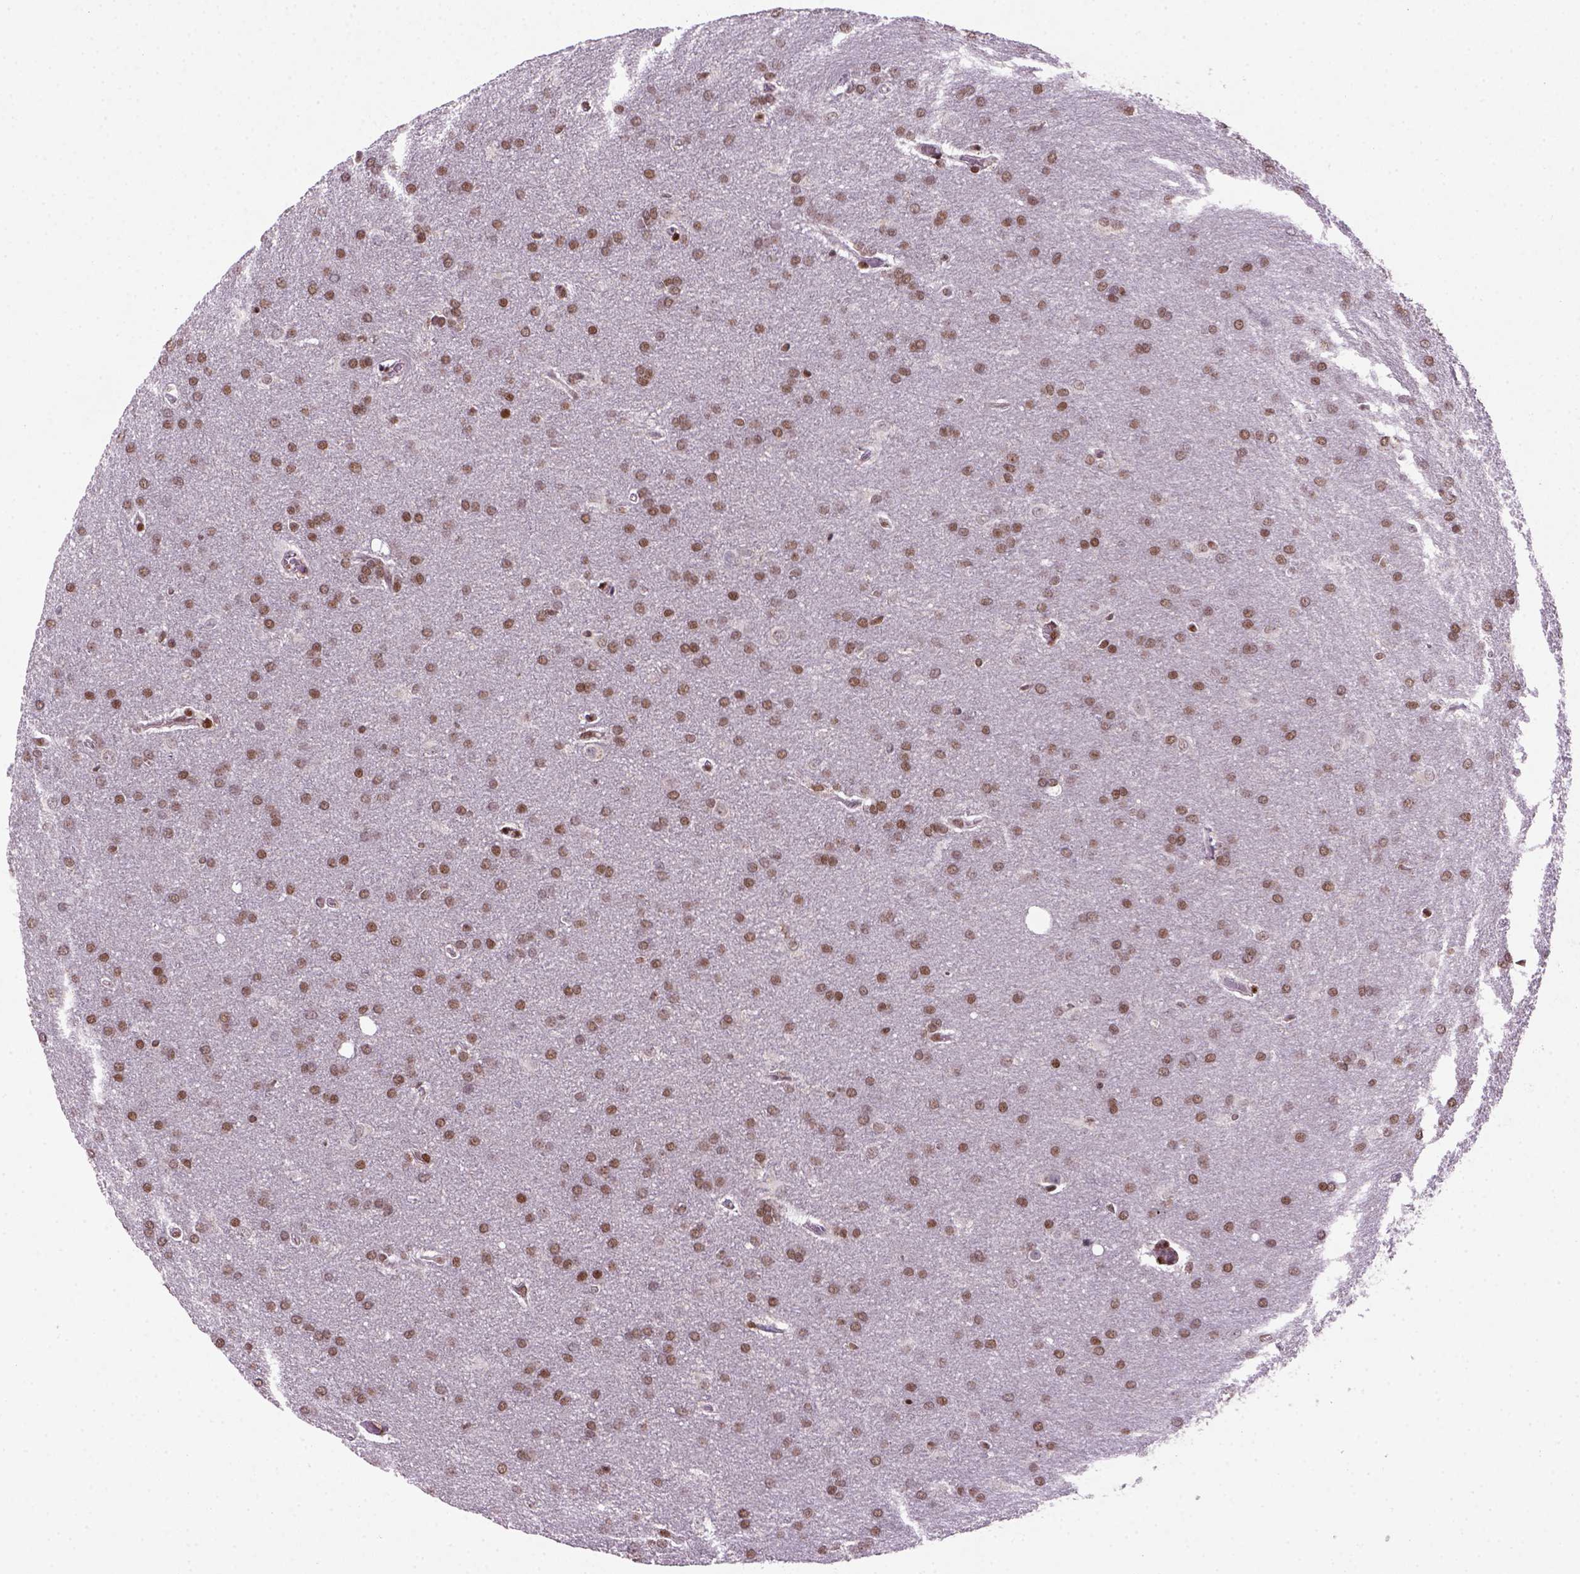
{"staining": {"intensity": "moderate", "quantity": ">75%", "location": "nuclear"}, "tissue": "glioma", "cell_type": "Tumor cells", "image_type": "cancer", "snomed": [{"axis": "morphology", "description": "Glioma, malignant, Low grade"}, {"axis": "topography", "description": "Brain"}], "caption": "Tumor cells demonstrate medium levels of moderate nuclear expression in about >75% of cells in glioma.", "gene": "MGMT", "patient": {"sex": "female", "age": 32}}